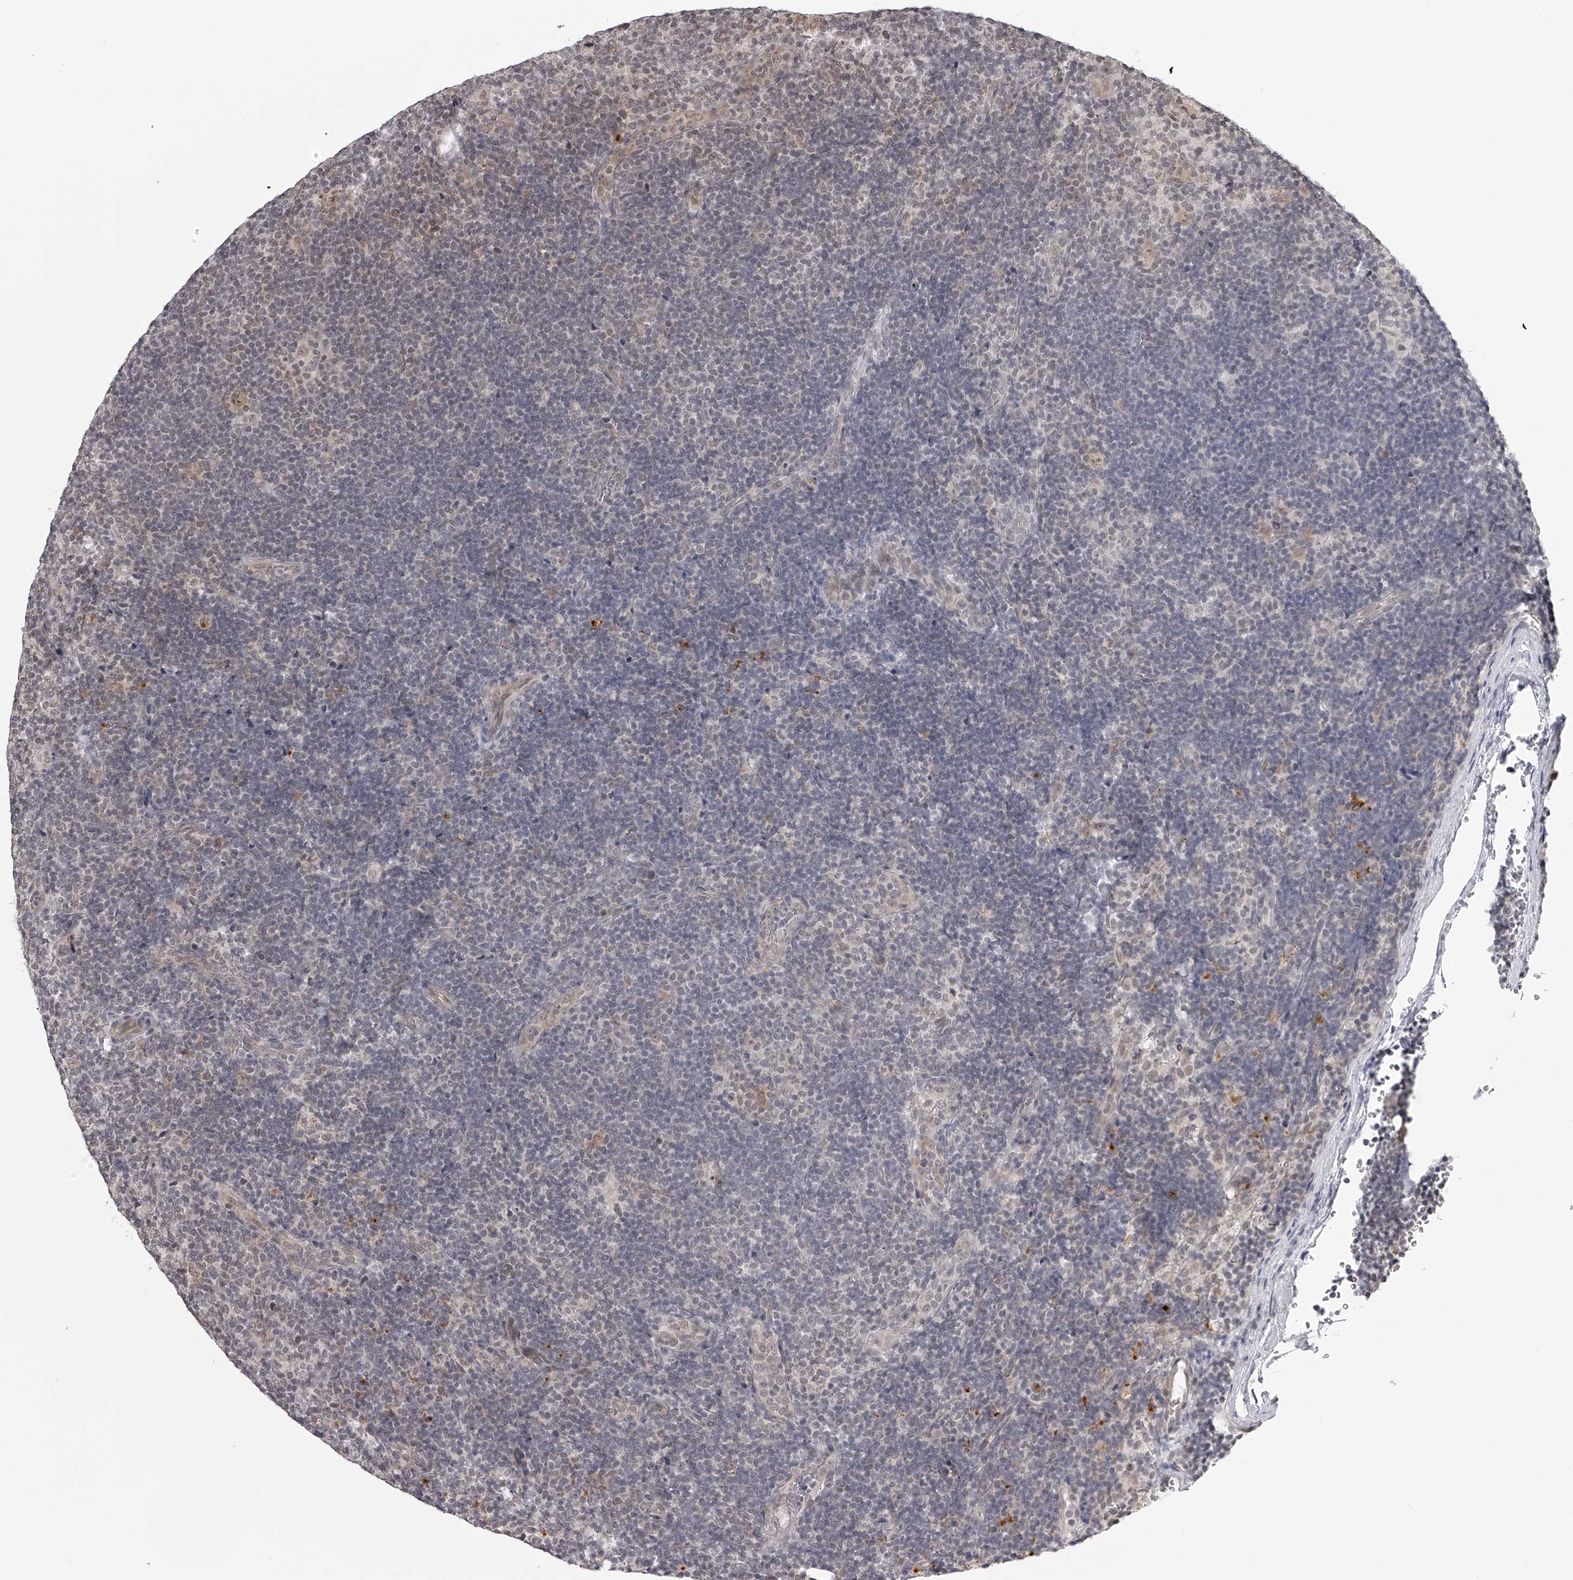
{"staining": {"intensity": "weak", "quantity": "<25%", "location": "cytoplasmic/membranous,nuclear"}, "tissue": "lymphoma", "cell_type": "Tumor cells", "image_type": "cancer", "snomed": [{"axis": "morphology", "description": "Hodgkin's disease, NOS"}, {"axis": "topography", "description": "Lymph node"}], "caption": "Immunohistochemistry (IHC) histopathology image of neoplastic tissue: Hodgkin's disease stained with DAB (3,3'-diaminobenzidine) displays no significant protein expression in tumor cells.", "gene": "ODF2L", "patient": {"sex": "female", "age": 57}}